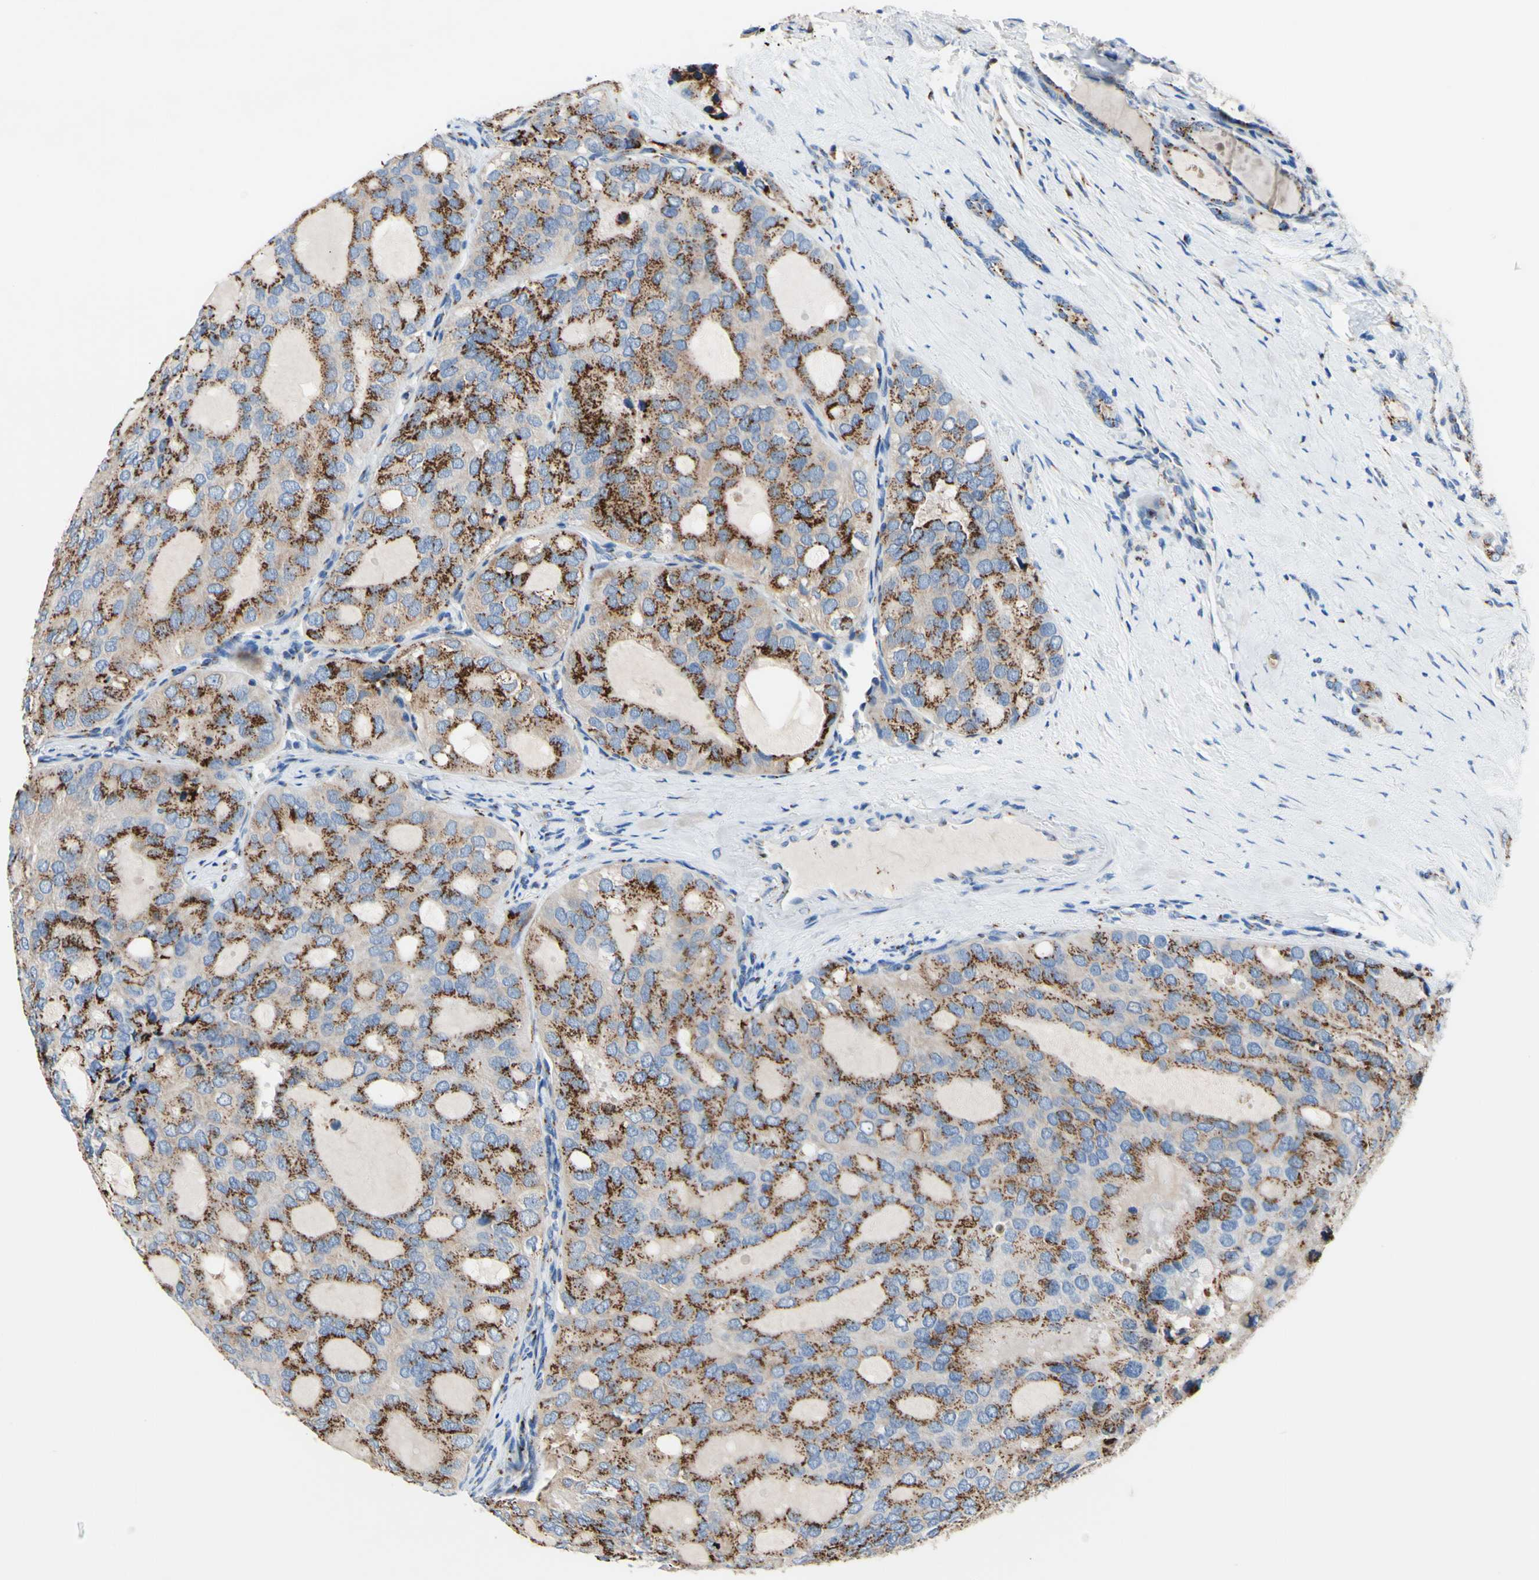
{"staining": {"intensity": "moderate", "quantity": ">75%", "location": "cytoplasmic/membranous"}, "tissue": "thyroid cancer", "cell_type": "Tumor cells", "image_type": "cancer", "snomed": [{"axis": "morphology", "description": "Follicular adenoma carcinoma, NOS"}, {"axis": "topography", "description": "Thyroid gland"}], "caption": "IHC (DAB) staining of thyroid cancer (follicular adenoma carcinoma) shows moderate cytoplasmic/membranous protein expression in about >75% of tumor cells.", "gene": "GALNT2", "patient": {"sex": "male", "age": 75}}